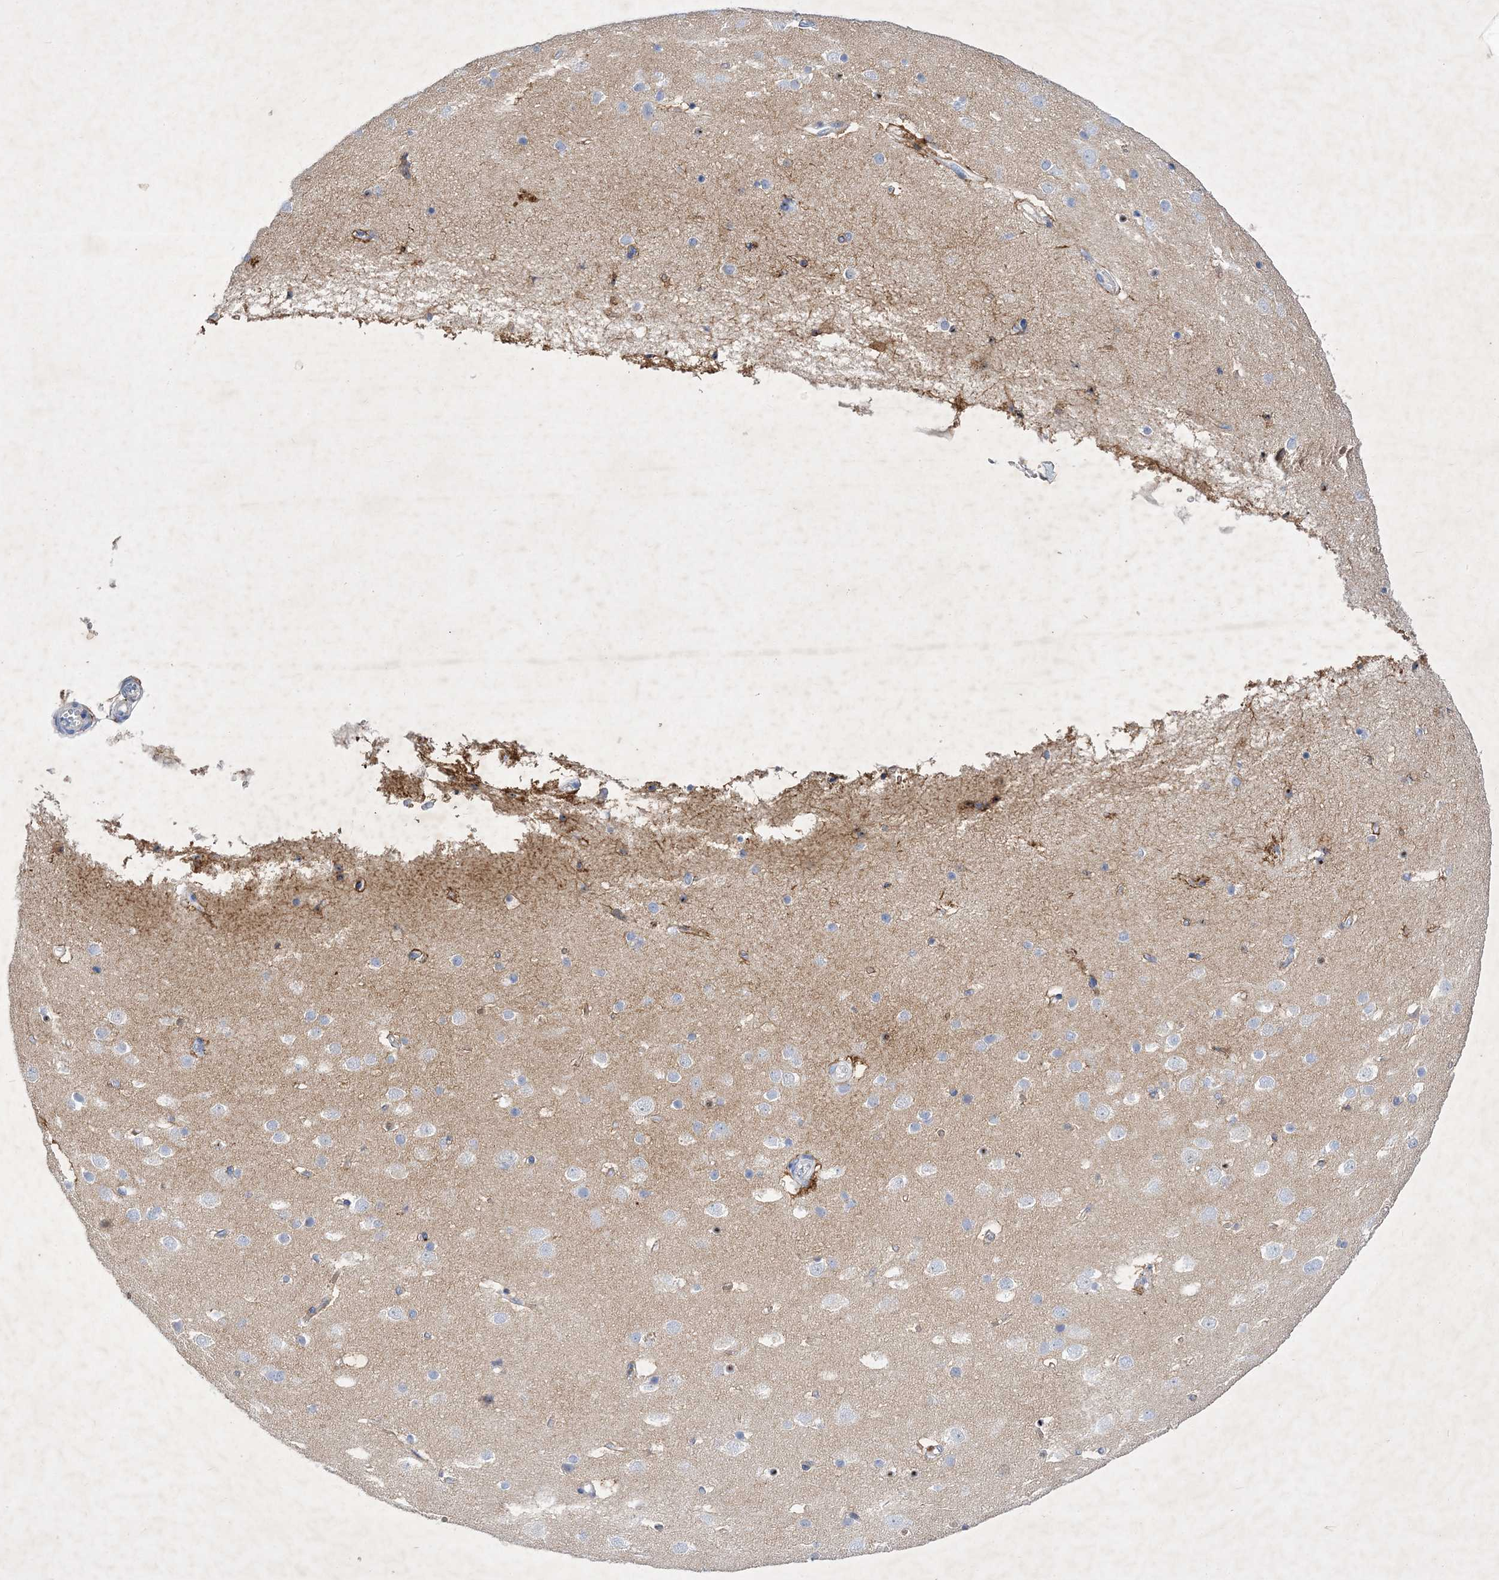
{"staining": {"intensity": "moderate", "quantity": "25%-75%", "location": "cytoplasmic/membranous"}, "tissue": "cerebral cortex", "cell_type": "Endothelial cells", "image_type": "normal", "snomed": [{"axis": "morphology", "description": "Normal tissue, NOS"}, {"axis": "topography", "description": "Cerebral cortex"}], "caption": "High-power microscopy captured an immunohistochemistry (IHC) photomicrograph of normal cerebral cortex, revealing moderate cytoplasmic/membranous positivity in about 25%-75% of endothelial cells.", "gene": "GPN1", "patient": {"sex": "male", "age": 54}}